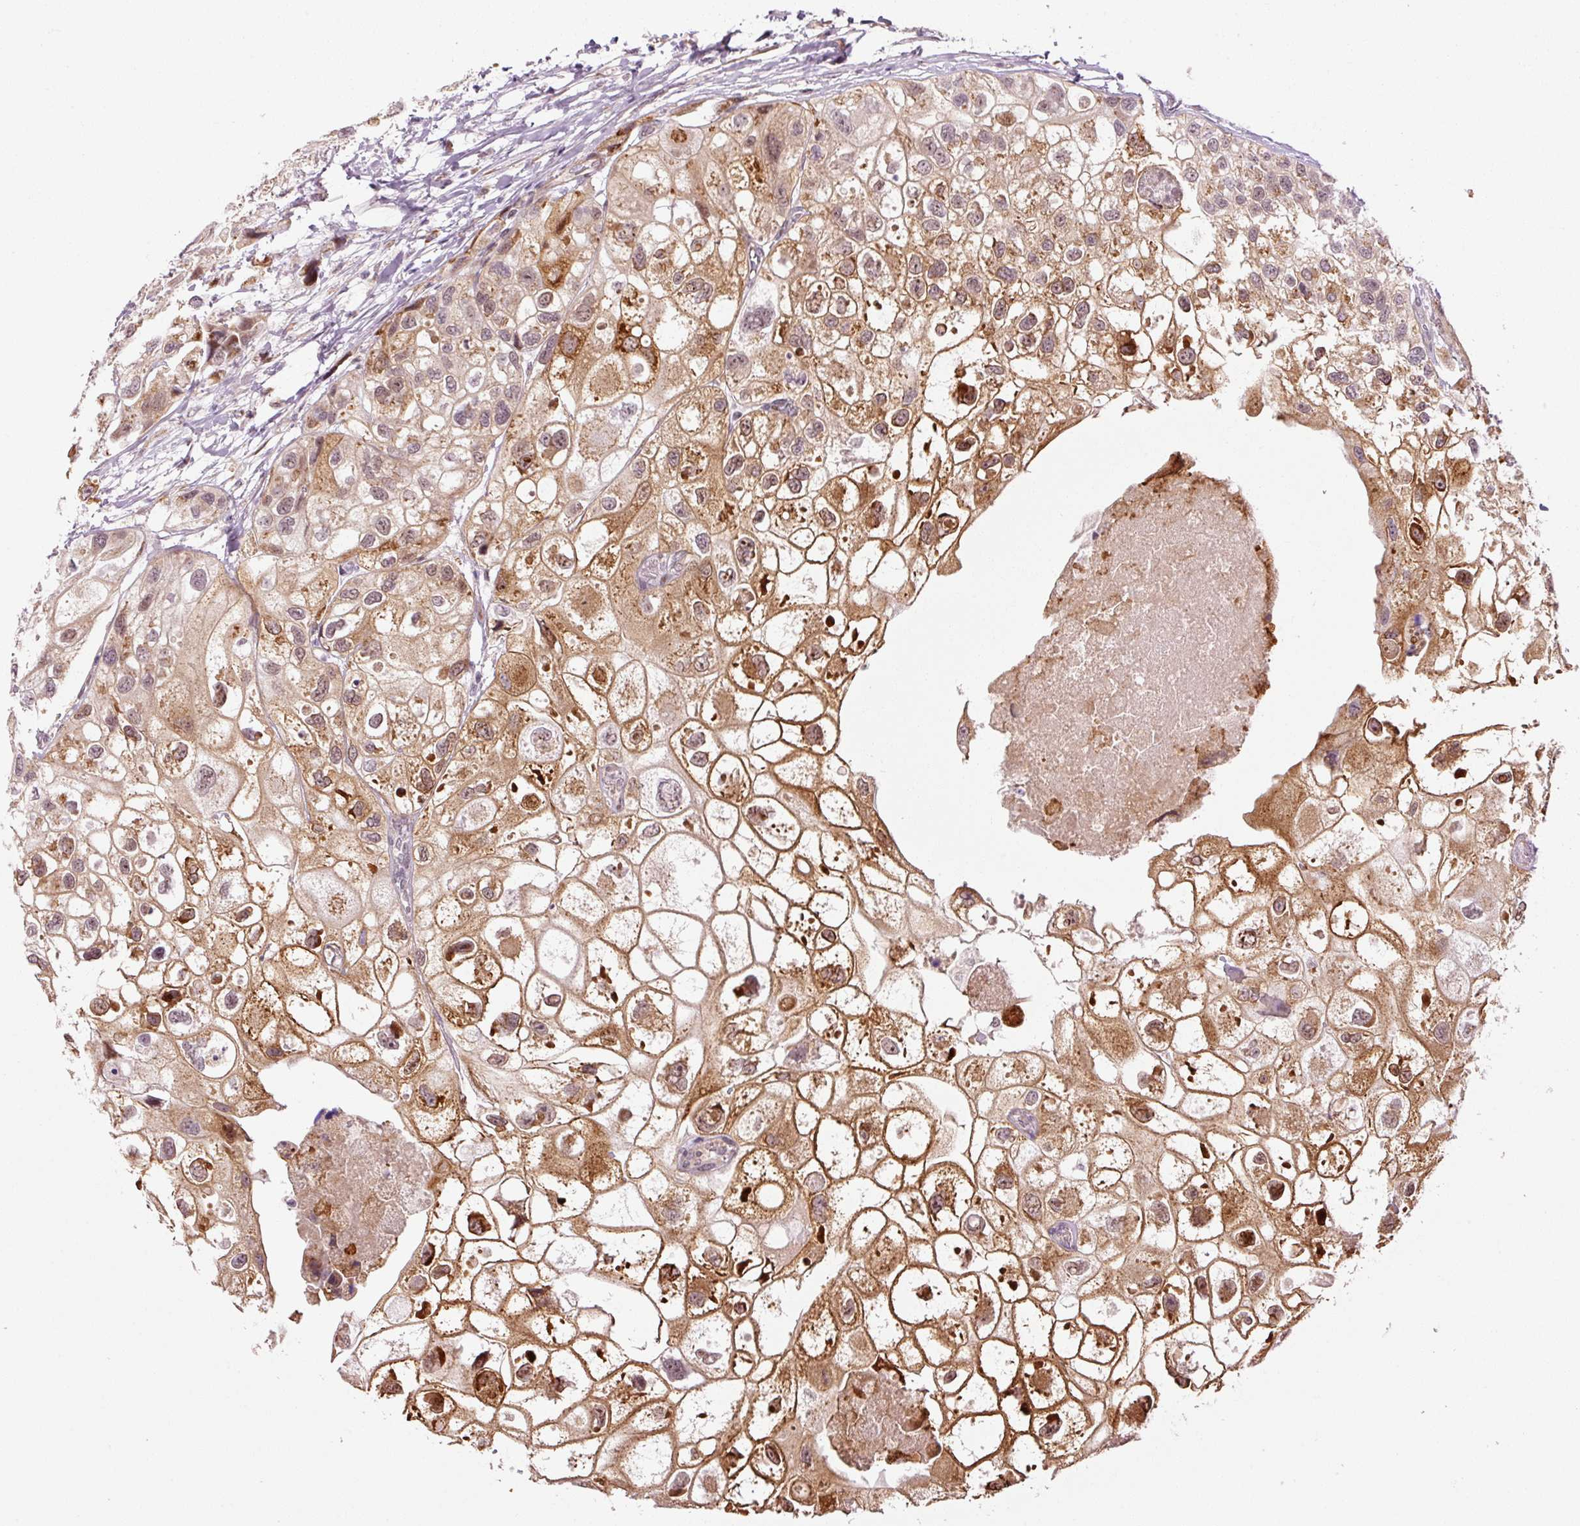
{"staining": {"intensity": "strong", "quantity": "25%-75%", "location": "cytoplasmic/membranous"}, "tissue": "urothelial cancer", "cell_type": "Tumor cells", "image_type": "cancer", "snomed": [{"axis": "morphology", "description": "Urothelial carcinoma, High grade"}, {"axis": "topography", "description": "Urinary bladder"}], "caption": "A high-resolution micrograph shows immunohistochemistry (IHC) staining of urothelial carcinoma (high-grade), which shows strong cytoplasmic/membranous expression in approximately 25%-75% of tumor cells. The protein is shown in brown color, while the nuclei are stained blue.", "gene": "ANKRD20A1", "patient": {"sex": "female", "age": 64}}